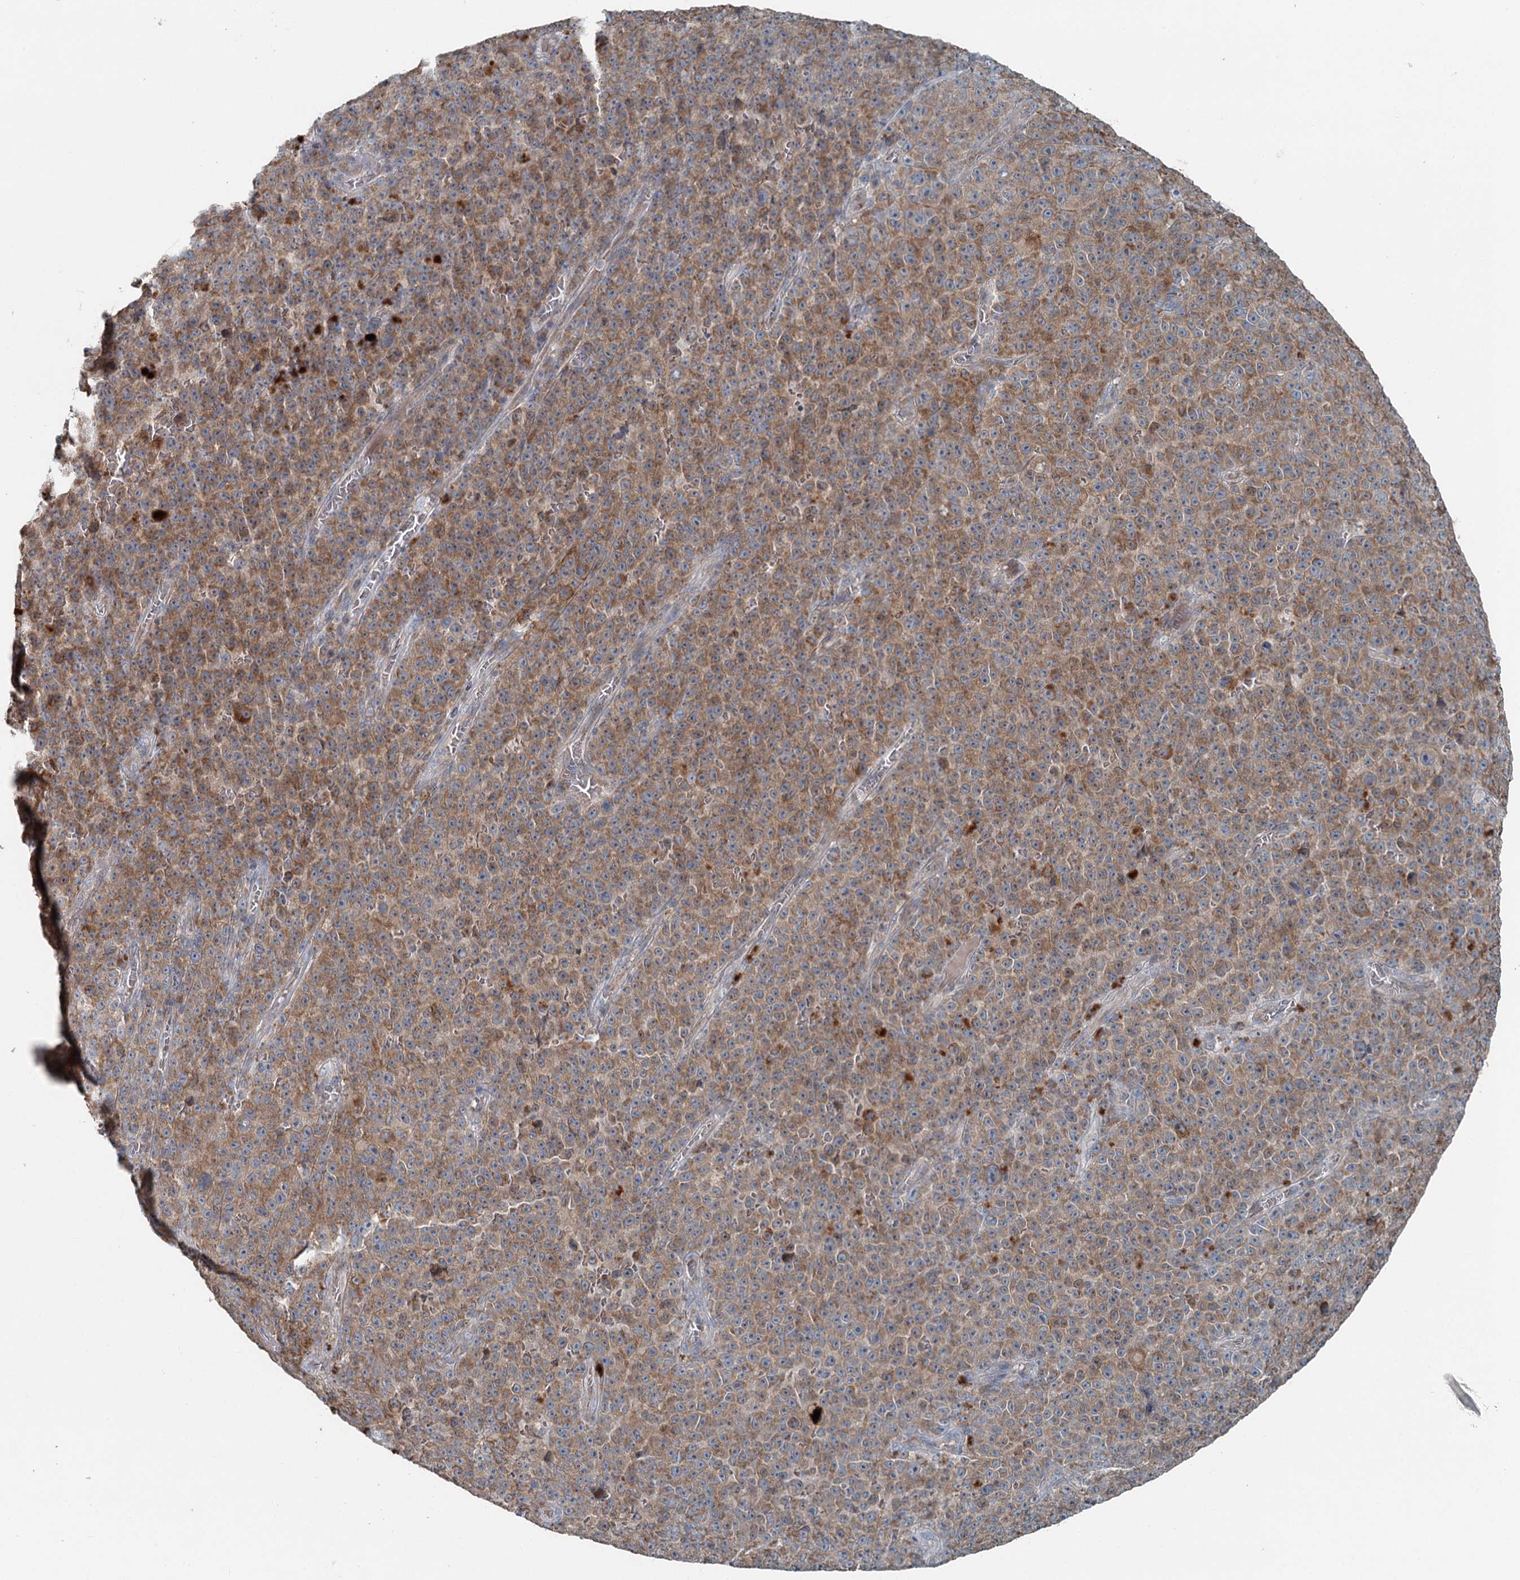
{"staining": {"intensity": "moderate", "quantity": ">75%", "location": "cytoplasmic/membranous"}, "tissue": "melanoma", "cell_type": "Tumor cells", "image_type": "cancer", "snomed": [{"axis": "morphology", "description": "Malignant melanoma, NOS"}, {"axis": "topography", "description": "Skin"}], "caption": "Protein expression analysis of human melanoma reveals moderate cytoplasmic/membranous staining in about >75% of tumor cells. The protein of interest is stained brown, and the nuclei are stained in blue (DAB IHC with brightfield microscopy, high magnification).", "gene": "CHCHD5", "patient": {"sex": "female", "age": 82}}